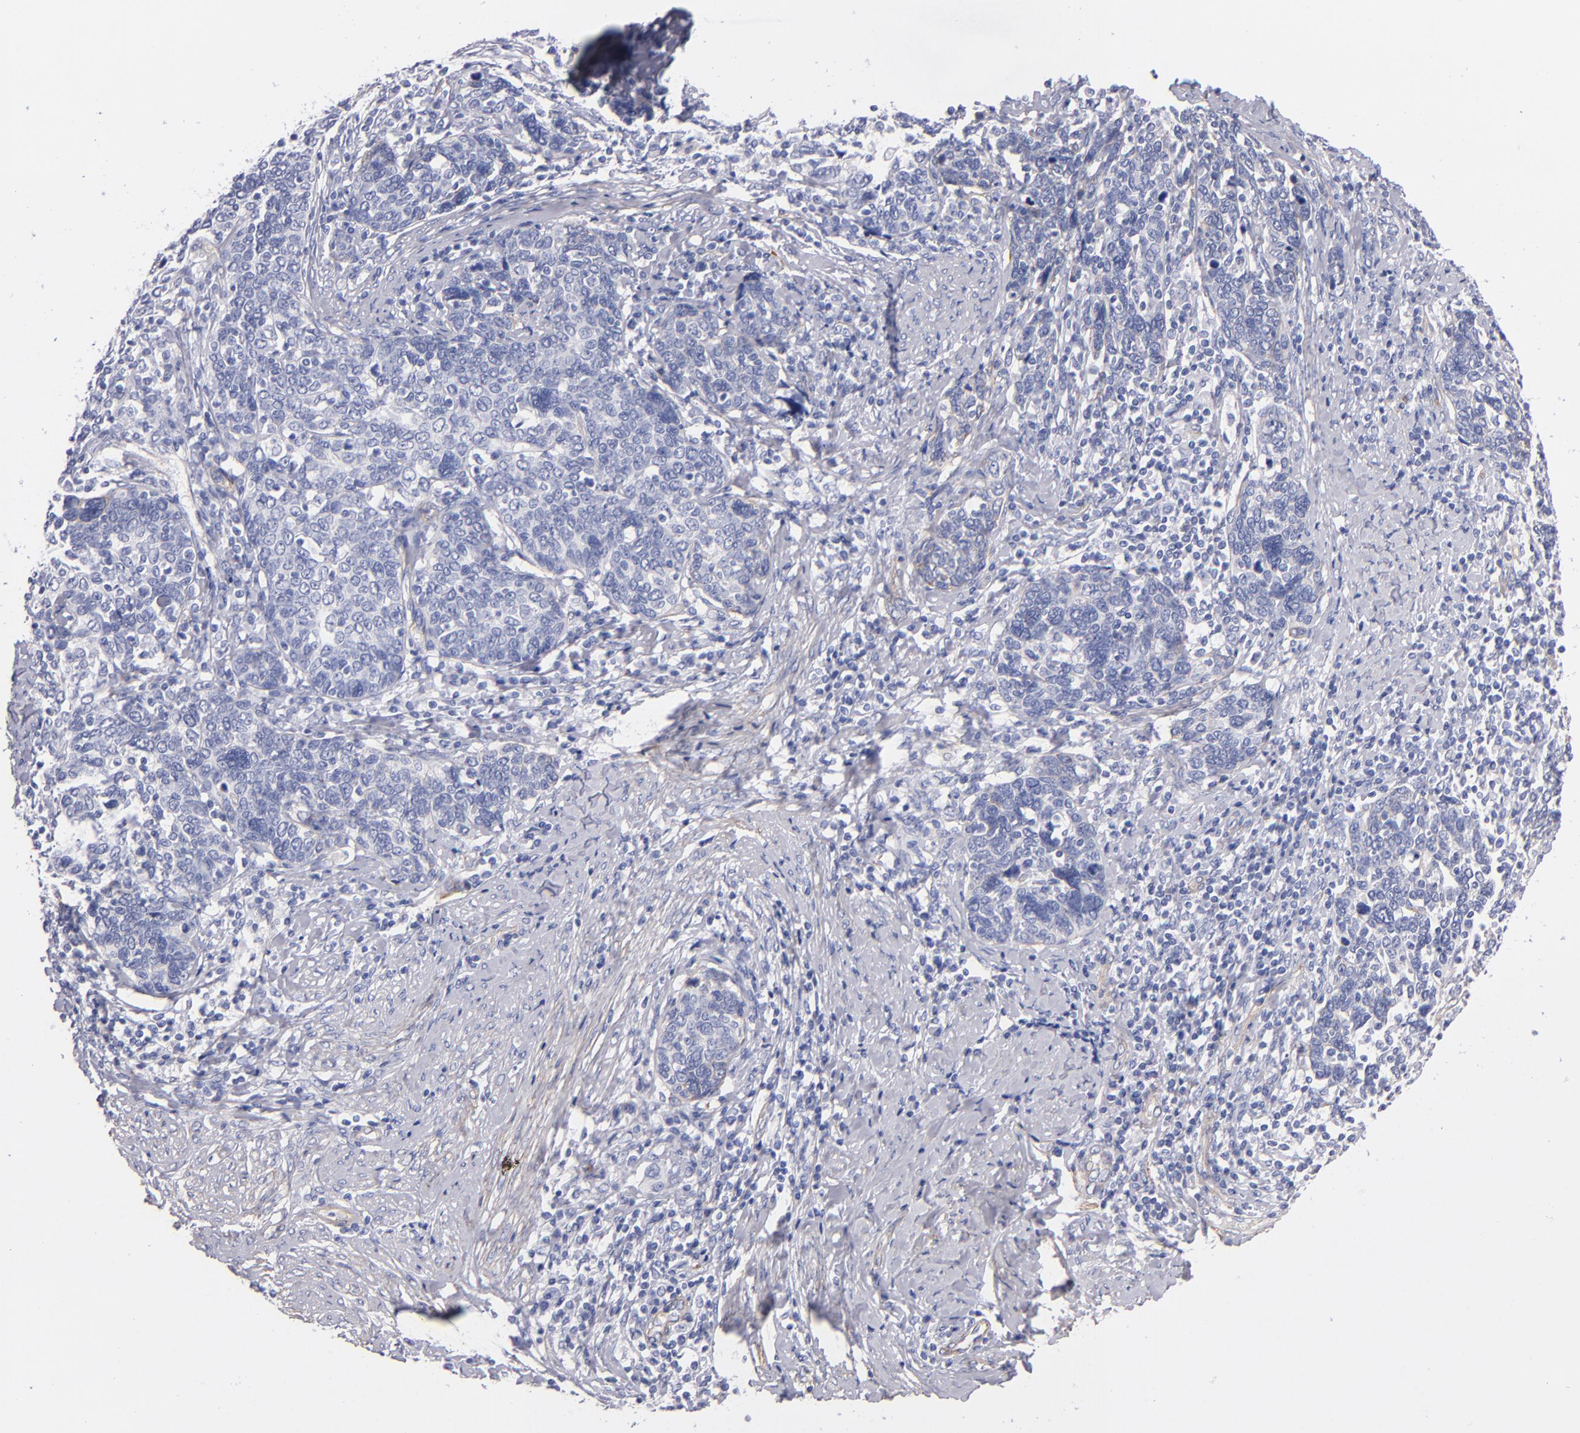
{"staining": {"intensity": "negative", "quantity": "none", "location": "none"}, "tissue": "cervical cancer", "cell_type": "Tumor cells", "image_type": "cancer", "snomed": [{"axis": "morphology", "description": "Squamous cell carcinoma, NOS"}, {"axis": "topography", "description": "Cervix"}], "caption": "High magnification brightfield microscopy of cervical cancer stained with DAB (brown) and counterstained with hematoxylin (blue): tumor cells show no significant staining.", "gene": "LAMC1", "patient": {"sex": "female", "age": 41}}